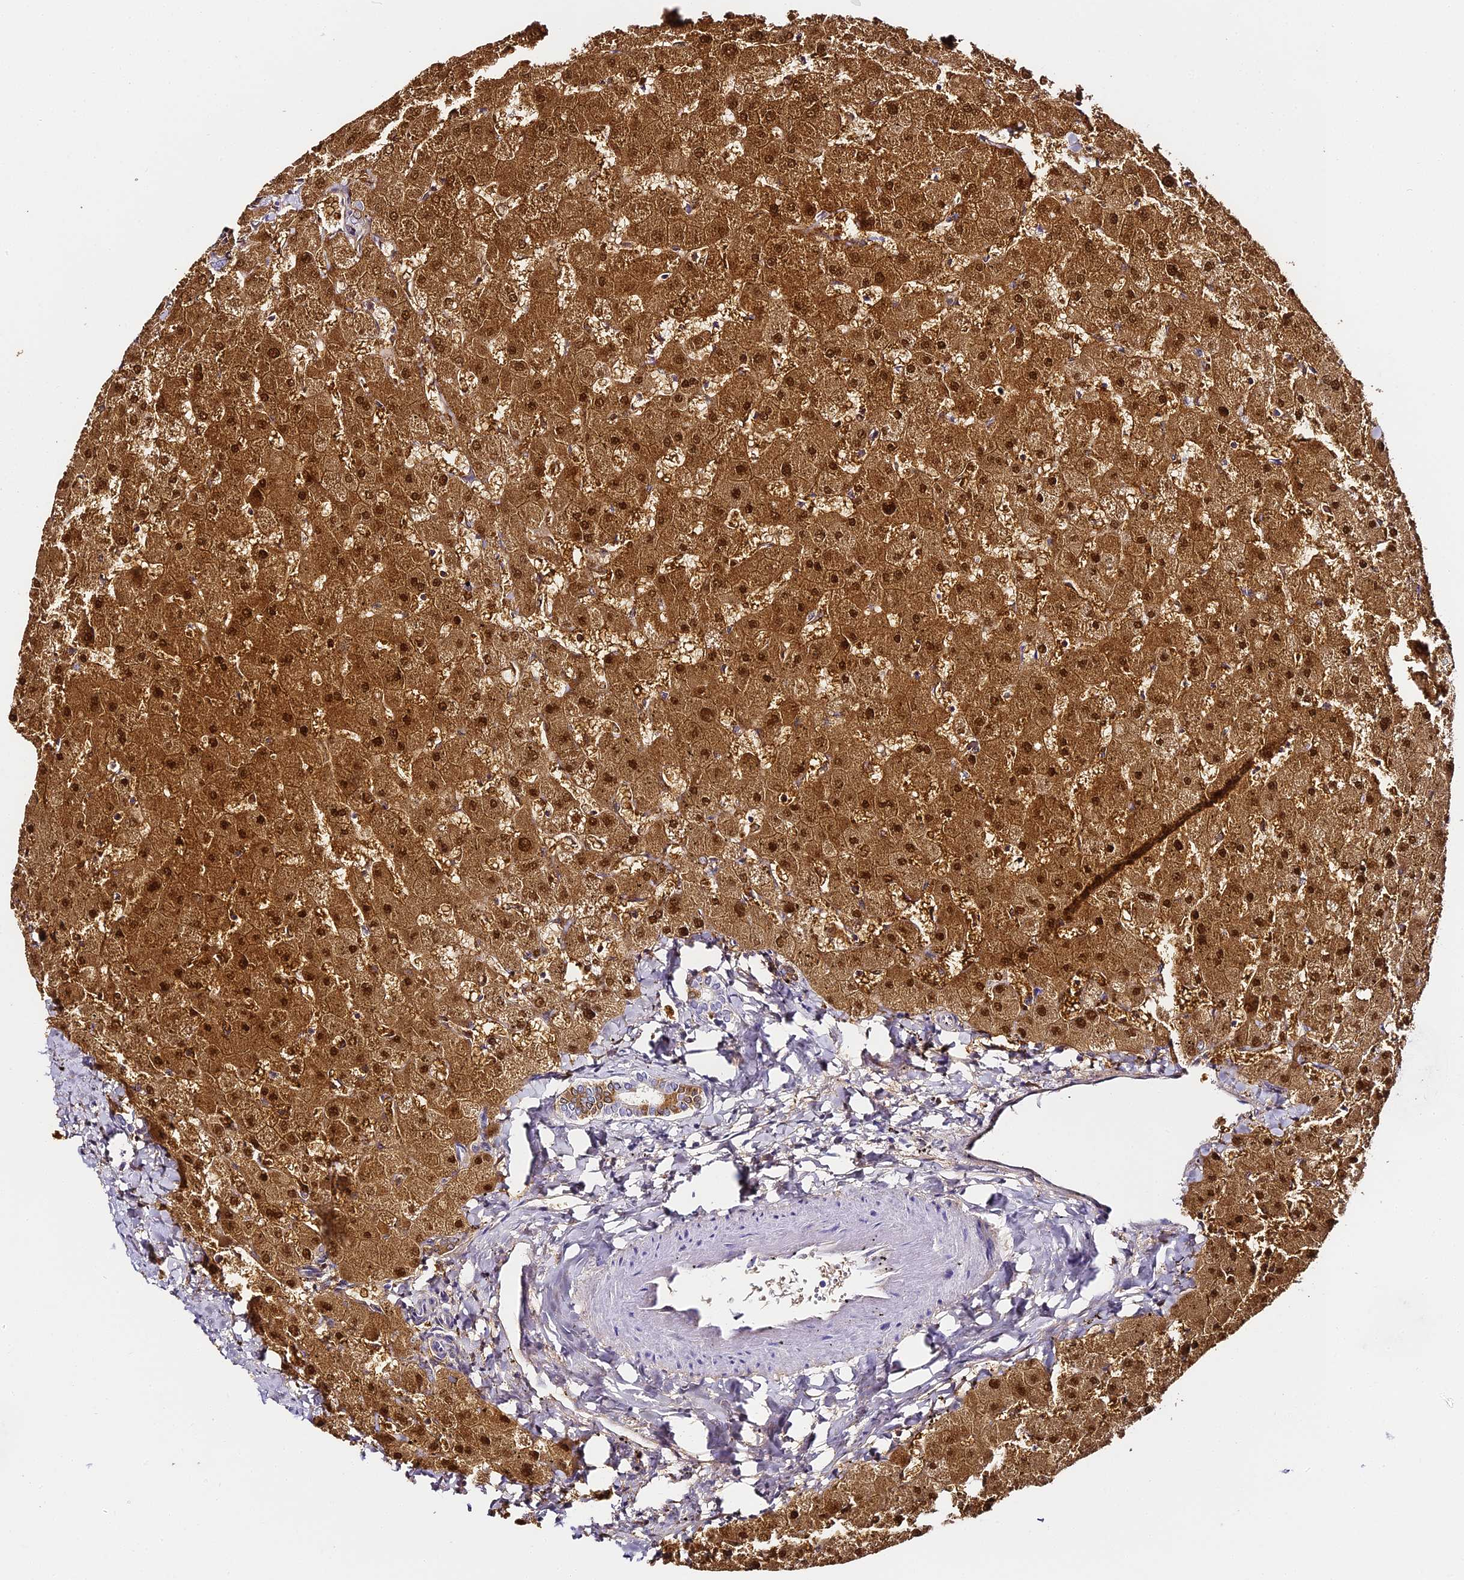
{"staining": {"intensity": "moderate", "quantity": "<25%", "location": "cytoplasmic/membranous"}, "tissue": "liver", "cell_type": "Cholangiocytes", "image_type": "normal", "snomed": [{"axis": "morphology", "description": "Normal tissue, NOS"}, {"axis": "topography", "description": "Liver"}], "caption": "Approximately <25% of cholangiocytes in benign liver show moderate cytoplasmic/membranous protein expression as visualized by brown immunohistochemical staining.", "gene": "ABHD14A", "patient": {"sex": "female", "age": 63}}